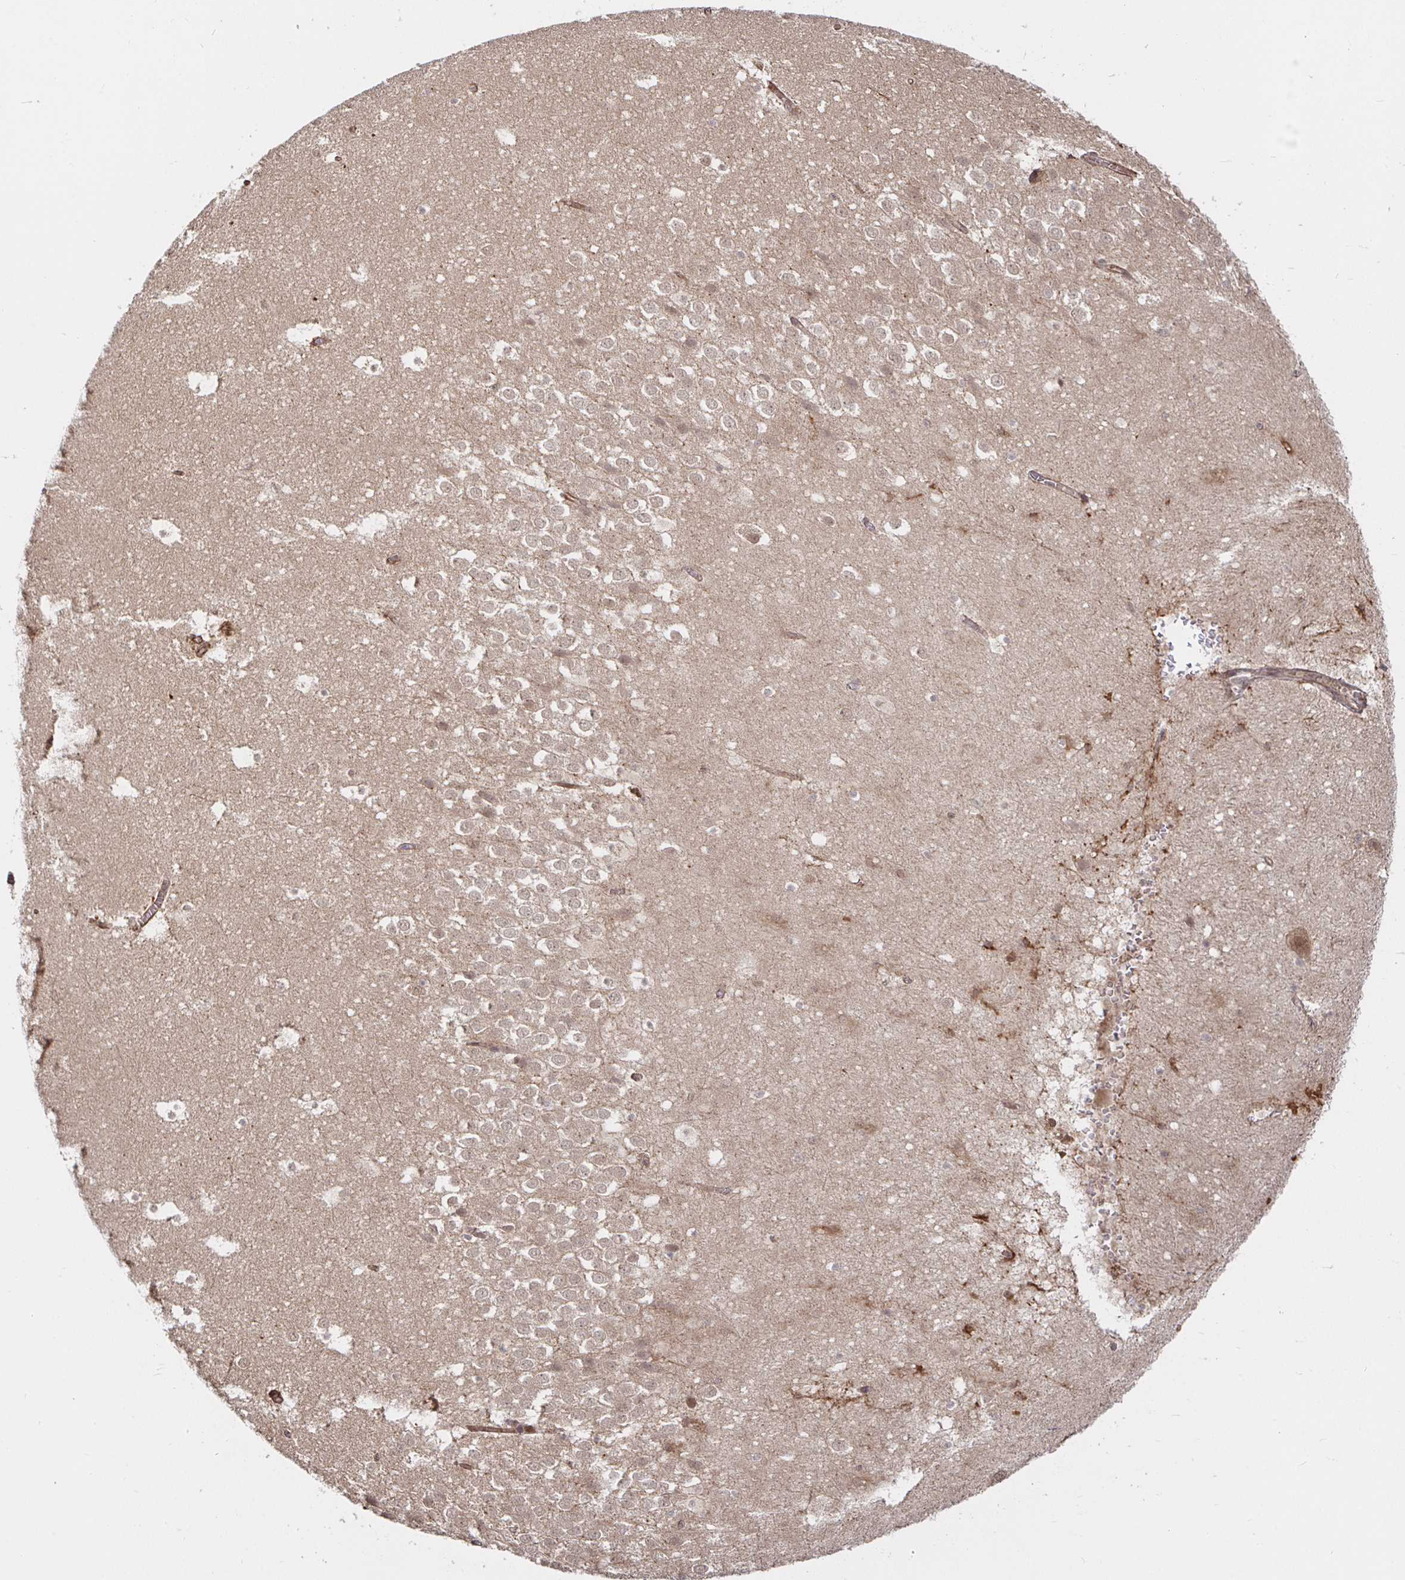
{"staining": {"intensity": "negative", "quantity": "none", "location": "none"}, "tissue": "hippocampus", "cell_type": "Glial cells", "image_type": "normal", "snomed": [{"axis": "morphology", "description": "Normal tissue, NOS"}, {"axis": "topography", "description": "Hippocampus"}], "caption": "Glial cells show no significant protein expression in unremarkable hippocampus.", "gene": "STRAP", "patient": {"sex": "female", "age": 42}}